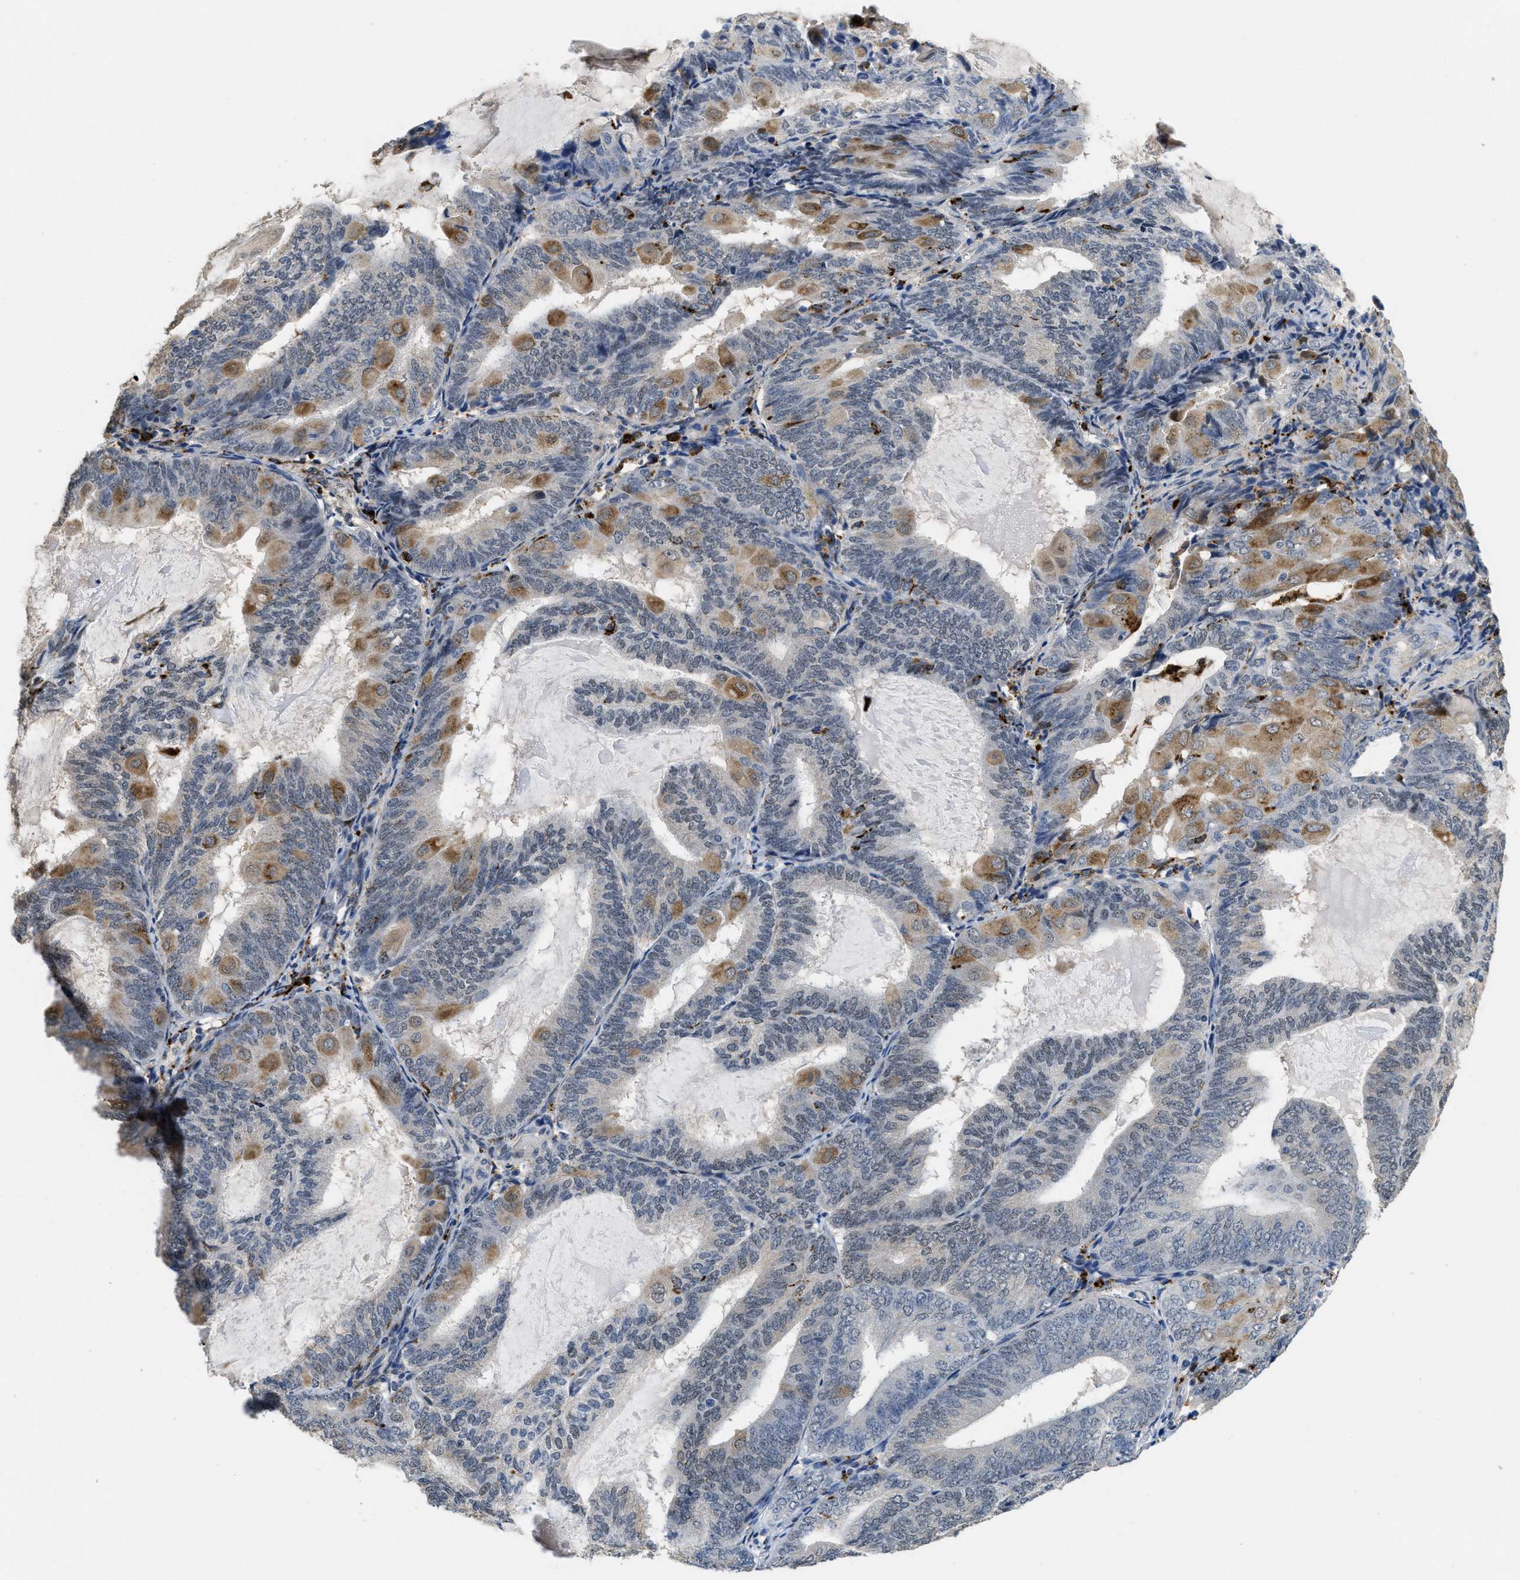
{"staining": {"intensity": "moderate", "quantity": "<25%", "location": "cytoplasmic/membranous"}, "tissue": "endometrial cancer", "cell_type": "Tumor cells", "image_type": "cancer", "snomed": [{"axis": "morphology", "description": "Adenocarcinoma, NOS"}, {"axis": "topography", "description": "Endometrium"}], "caption": "This is an image of immunohistochemistry staining of endometrial adenocarcinoma, which shows moderate positivity in the cytoplasmic/membranous of tumor cells.", "gene": "BMPR2", "patient": {"sex": "female", "age": 81}}